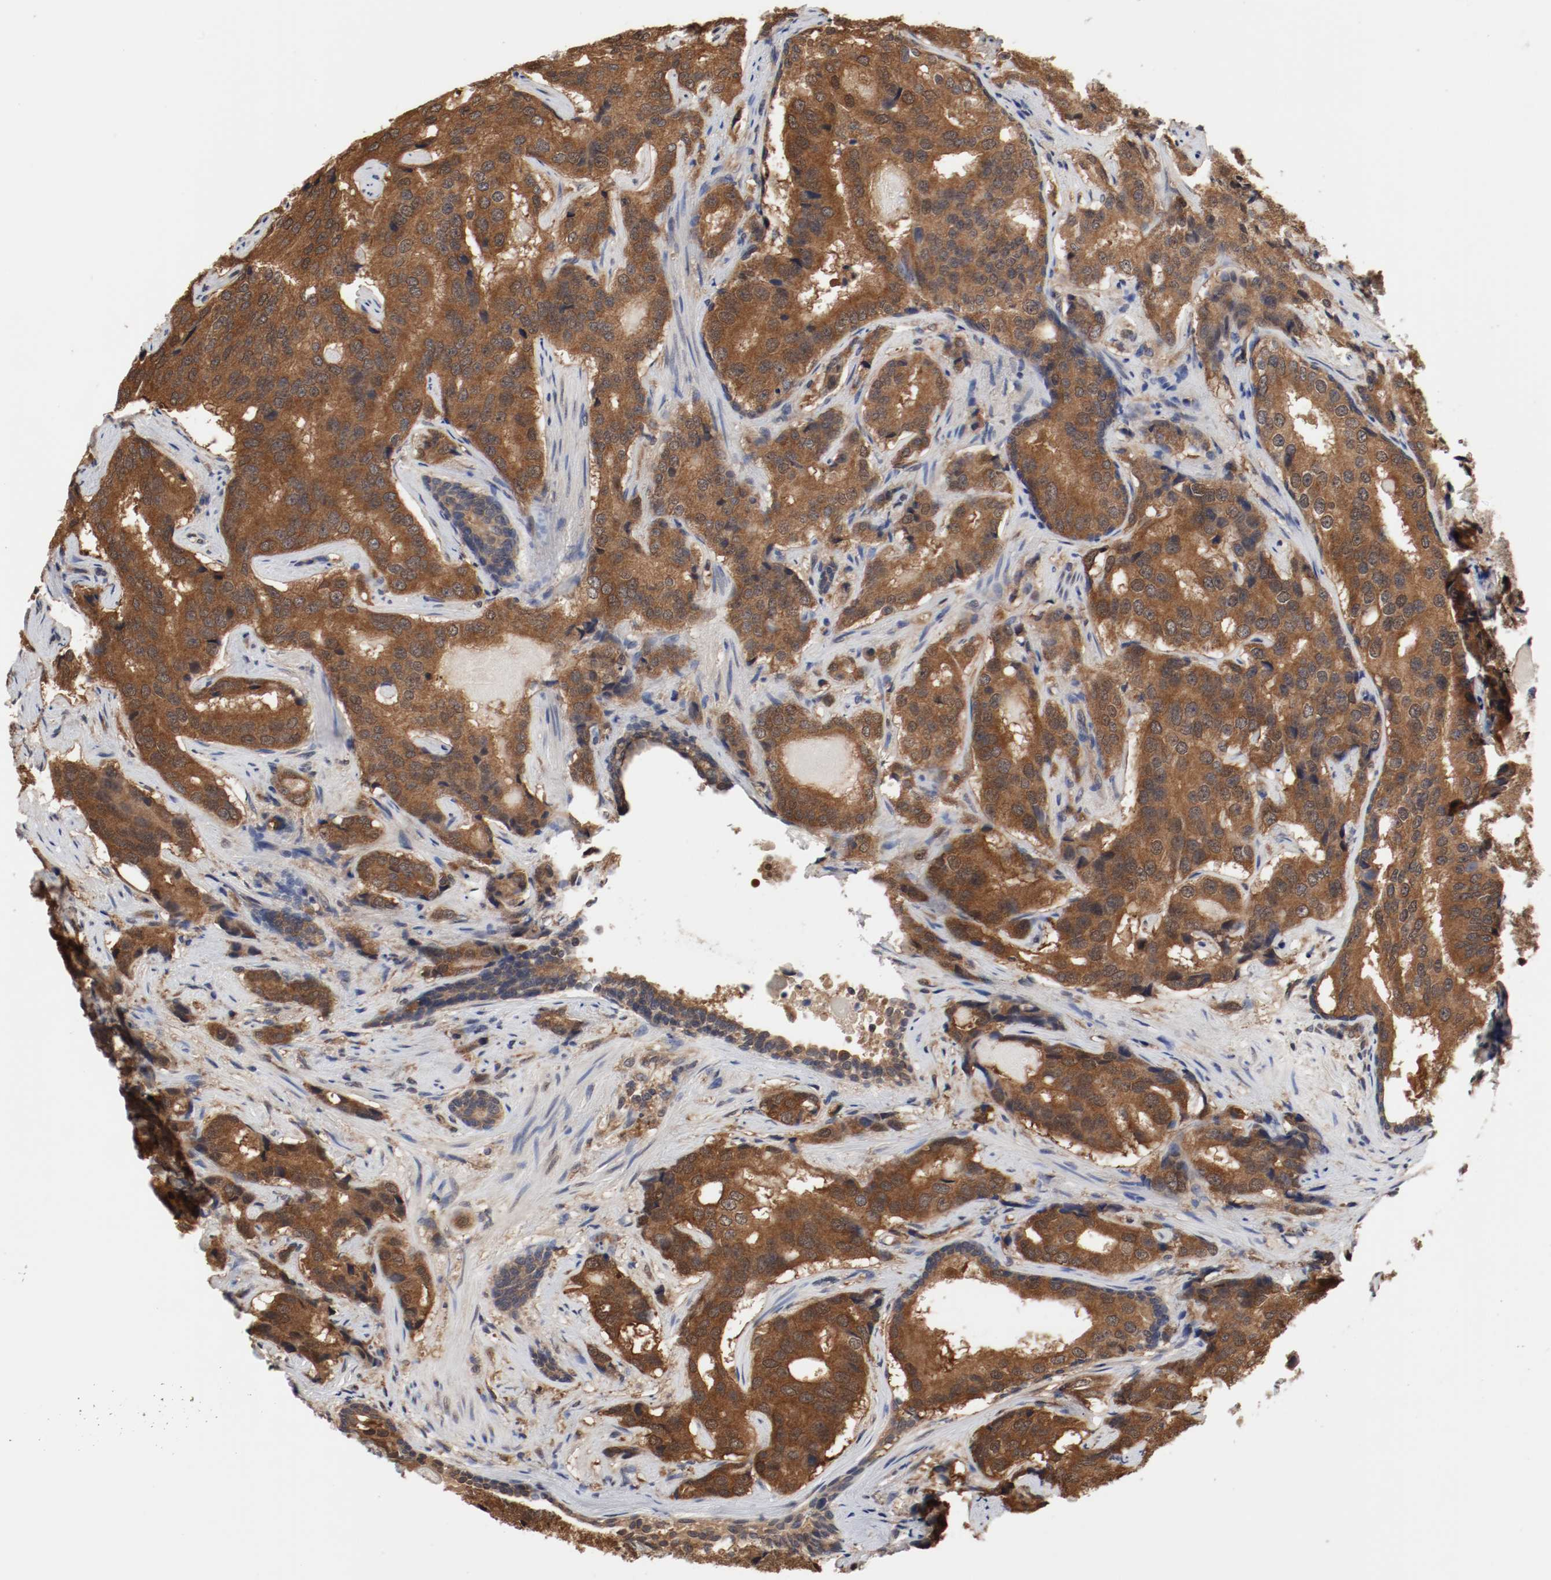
{"staining": {"intensity": "moderate", "quantity": ">75%", "location": "cytoplasmic/membranous,nuclear"}, "tissue": "prostate cancer", "cell_type": "Tumor cells", "image_type": "cancer", "snomed": [{"axis": "morphology", "description": "Adenocarcinoma, High grade"}, {"axis": "topography", "description": "Prostate"}], "caption": "This micrograph displays prostate adenocarcinoma (high-grade) stained with immunohistochemistry (IHC) to label a protein in brown. The cytoplasmic/membranous and nuclear of tumor cells show moderate positivity for the protein. Nuclei are counter-stained blue.", "gene": "AFG3L2", "patient": {"sex": "male", "age": 58}}